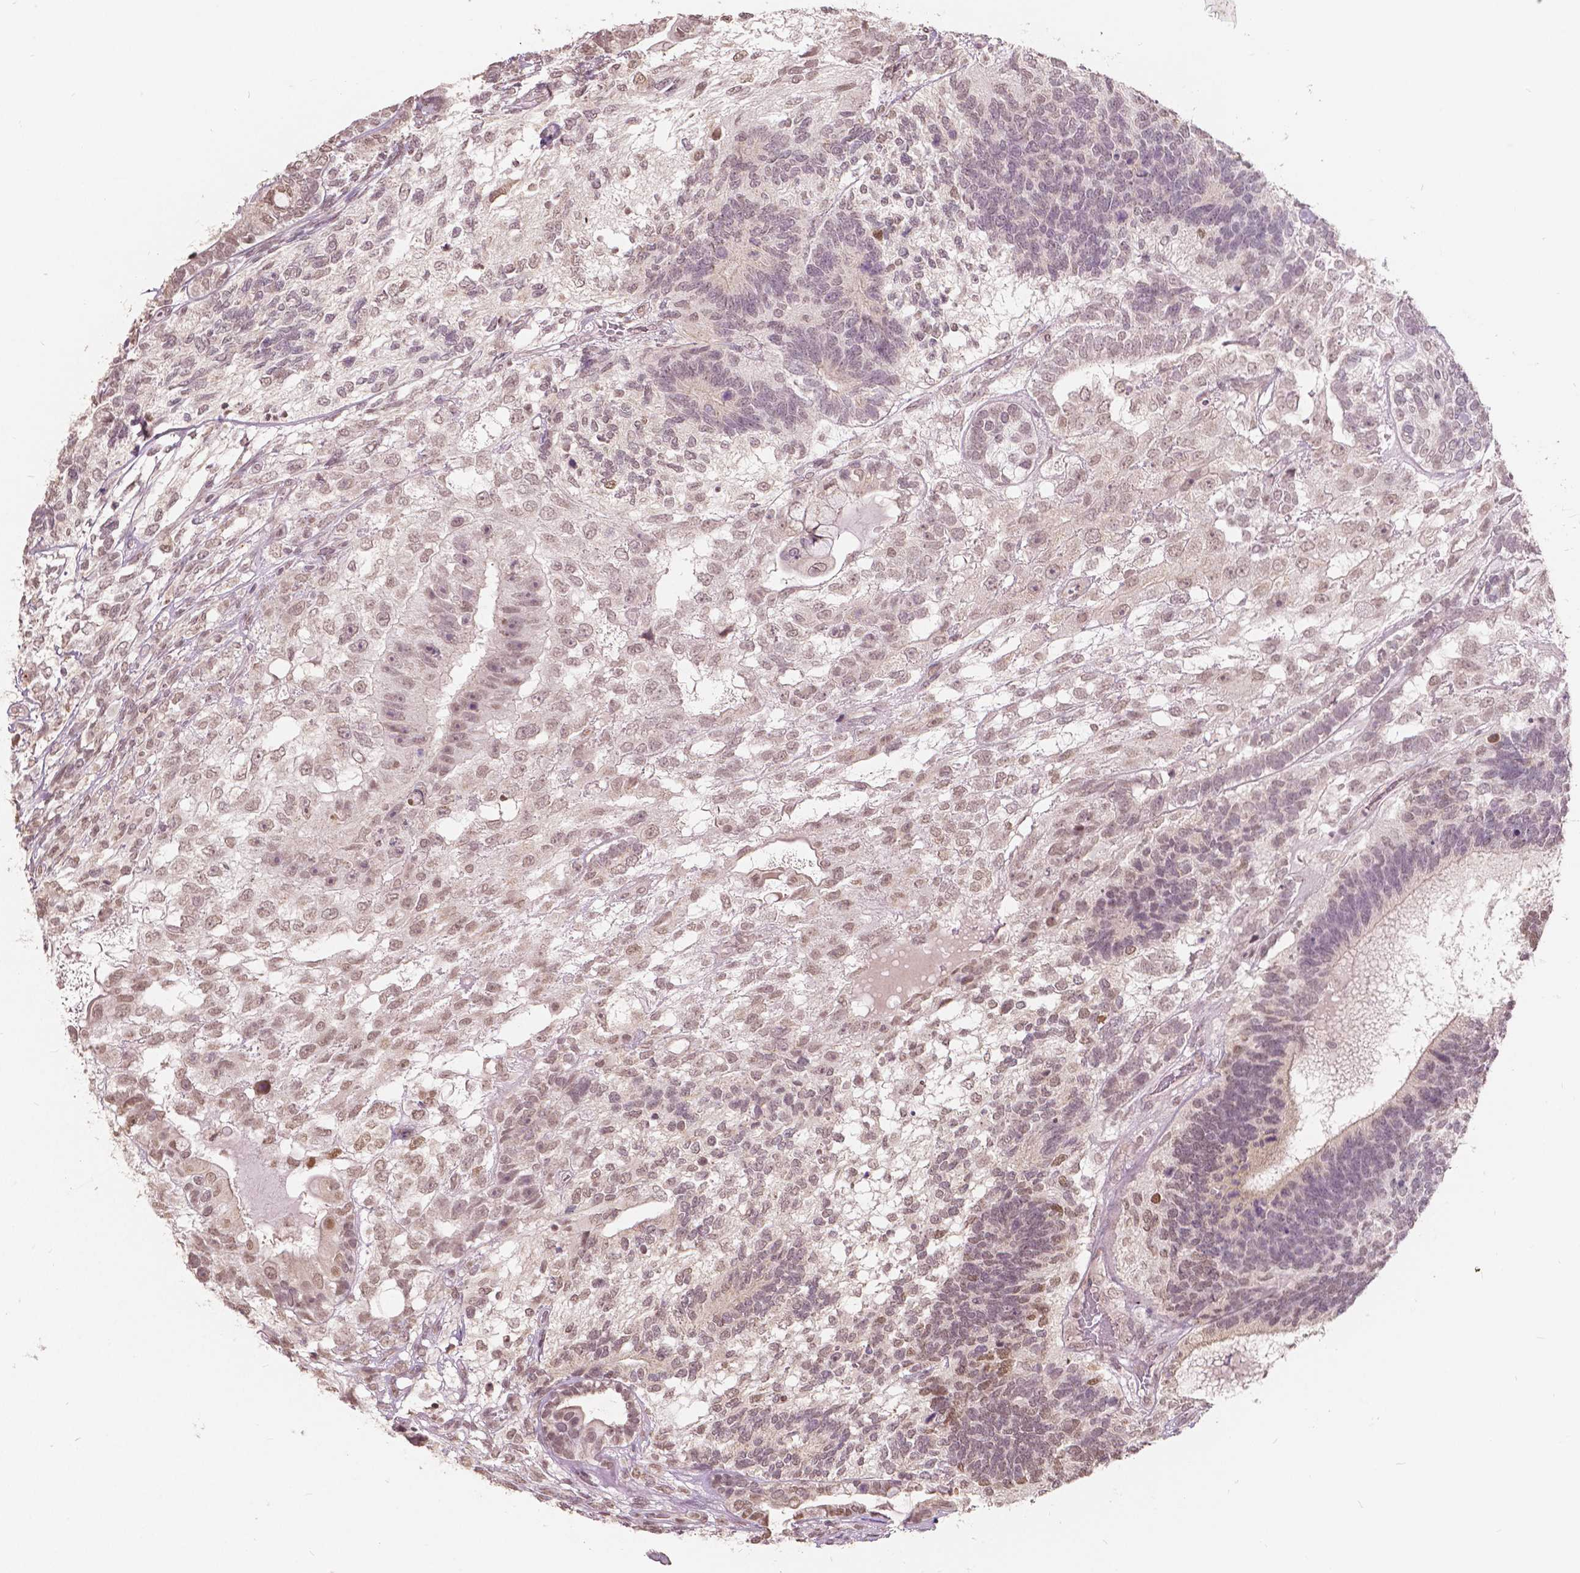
{"staining": {"intensity": "moderate", "quantity": ">75%", "location": "nuclear"}, "tissue": "testis cancer", "cell_type": "Tumor cells", "image_type": "cancer", "snomed": [{"axis": "morphology", "description": "Seminoma, NOS"}, {"axis": "morphology", "description": "Carcinoma, Embryonal, NOS"}, {"axis": "topography", "description": "Testis"}], "caption": "An IHC micrograph of neoplastic tissue is shown. Protein staining in brown highlights moderate nuclear positivity in testis seminoma within tumor cells.", "gene": "HOXA10", "patient": {"sex": "male", "age": 41}}